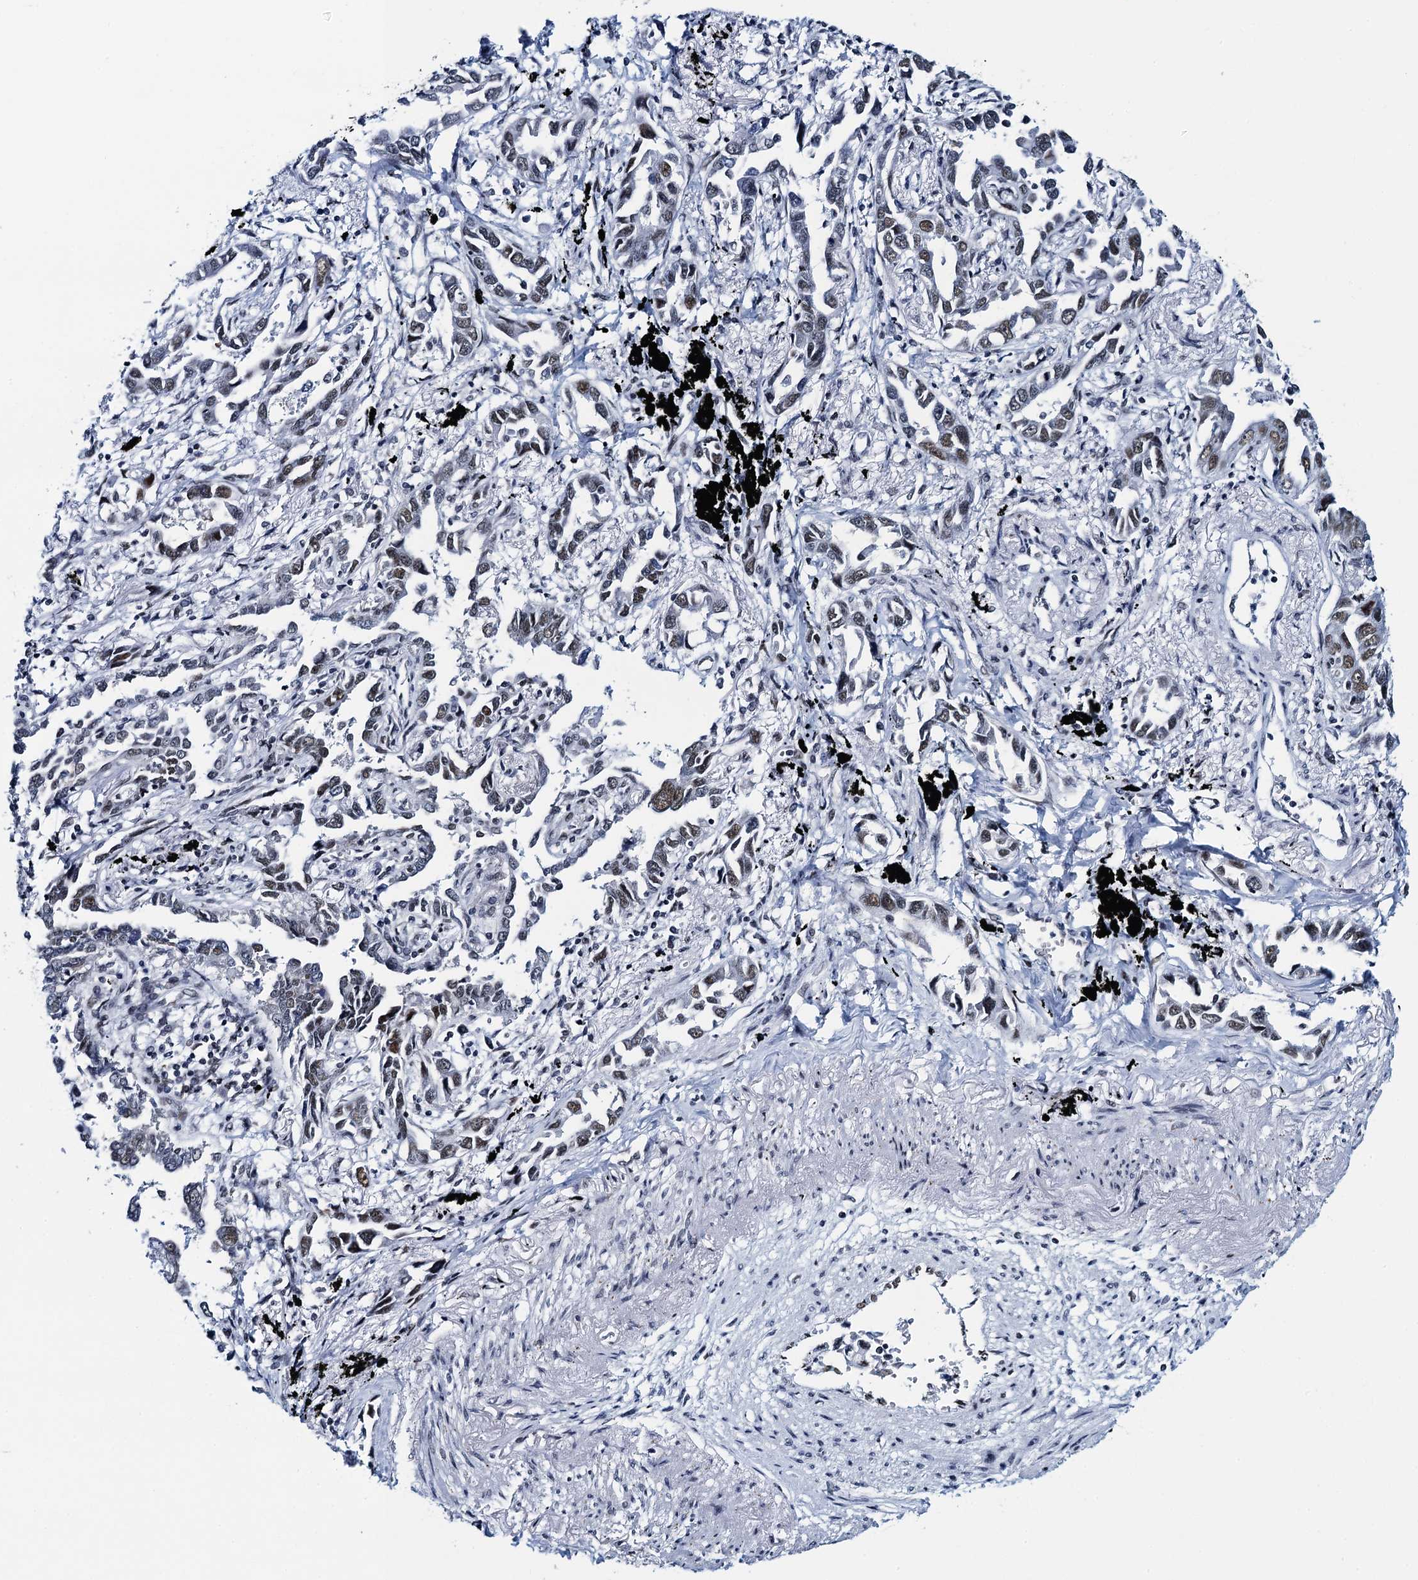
{"staining": {"intensity": "moderate", "quantity": "25%-75%", "location": "nuclear"}, "tissue": "lung cancer", "cell_type": "Tumor cells", "image_type": "cancer", "snomed": [{"axis": "morphology", "description": "Adenocarcinoma, NOS"}, {"axis": "topography", "description": "Lung"}], "caption": "IHC of lung cancer (adenocarcinoma) shows medium levels of moderate nuclear positivity in approximately 25%-75% of tumor cells.", "gene": "HNRNPUL2", "patient": {"sex": "male", "age": 67}}